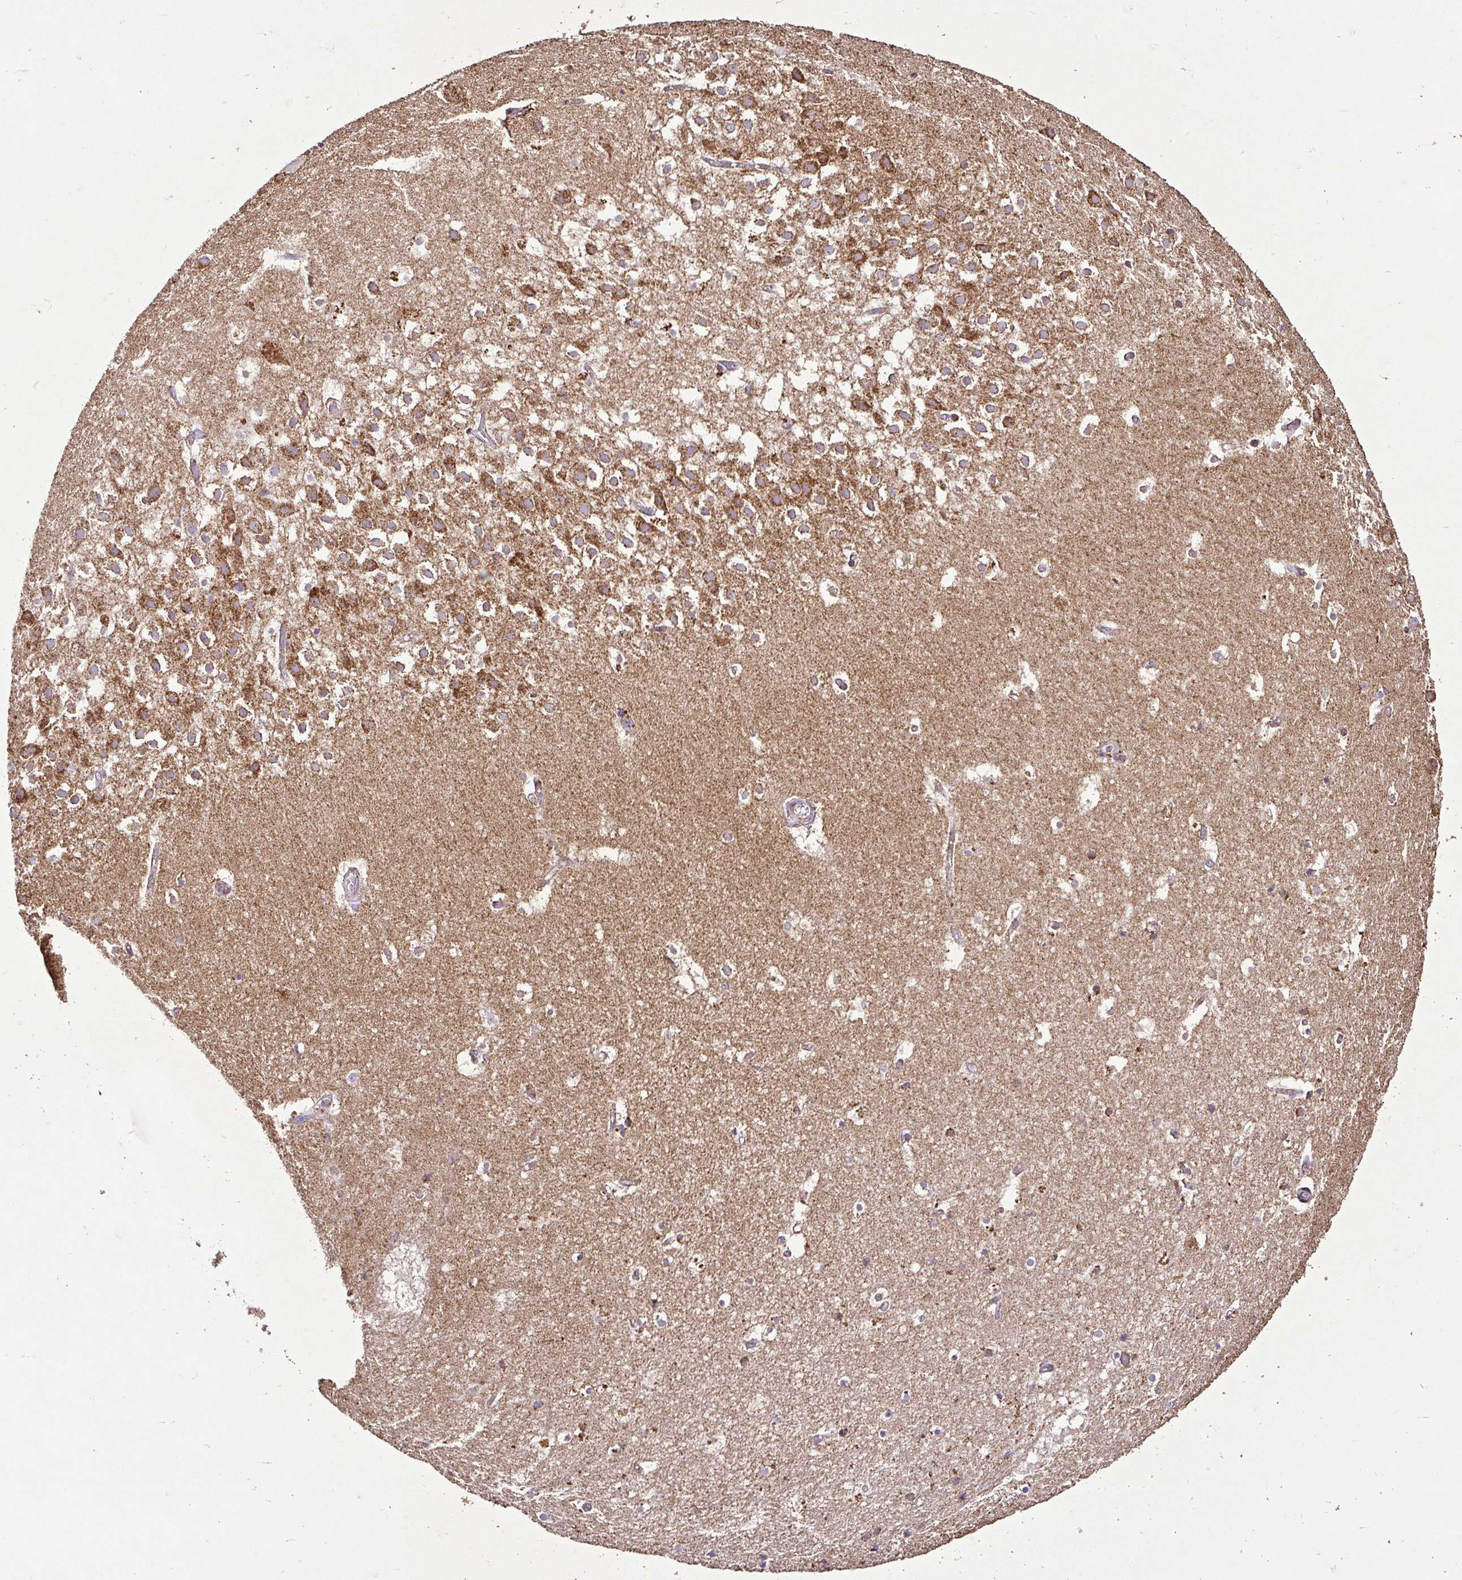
{"staining": {"intensity": "moderate", "quantity": "<25%", "location": "cytoplasmic/membranous"}, "tissue": "hippocampus", "cell_type": "Glial cells", "image_type": "normal", "snomed": [{"axis": "morphology", "description": "Normal tissue, NOS"}, {"axis": "topography", "description": "Hippocampus"}], "caption": "IHC photomicrograph of normal hippocampus: human hippocampus stained using IHC shows low levels of moderate protein expression localized specifically in the cytoplasmic/membranous of glial cells, appearing as a cytoplasmic/membranous brown color.", "gene": "AGK", "patient": {"sex": "female", "age": 52}}